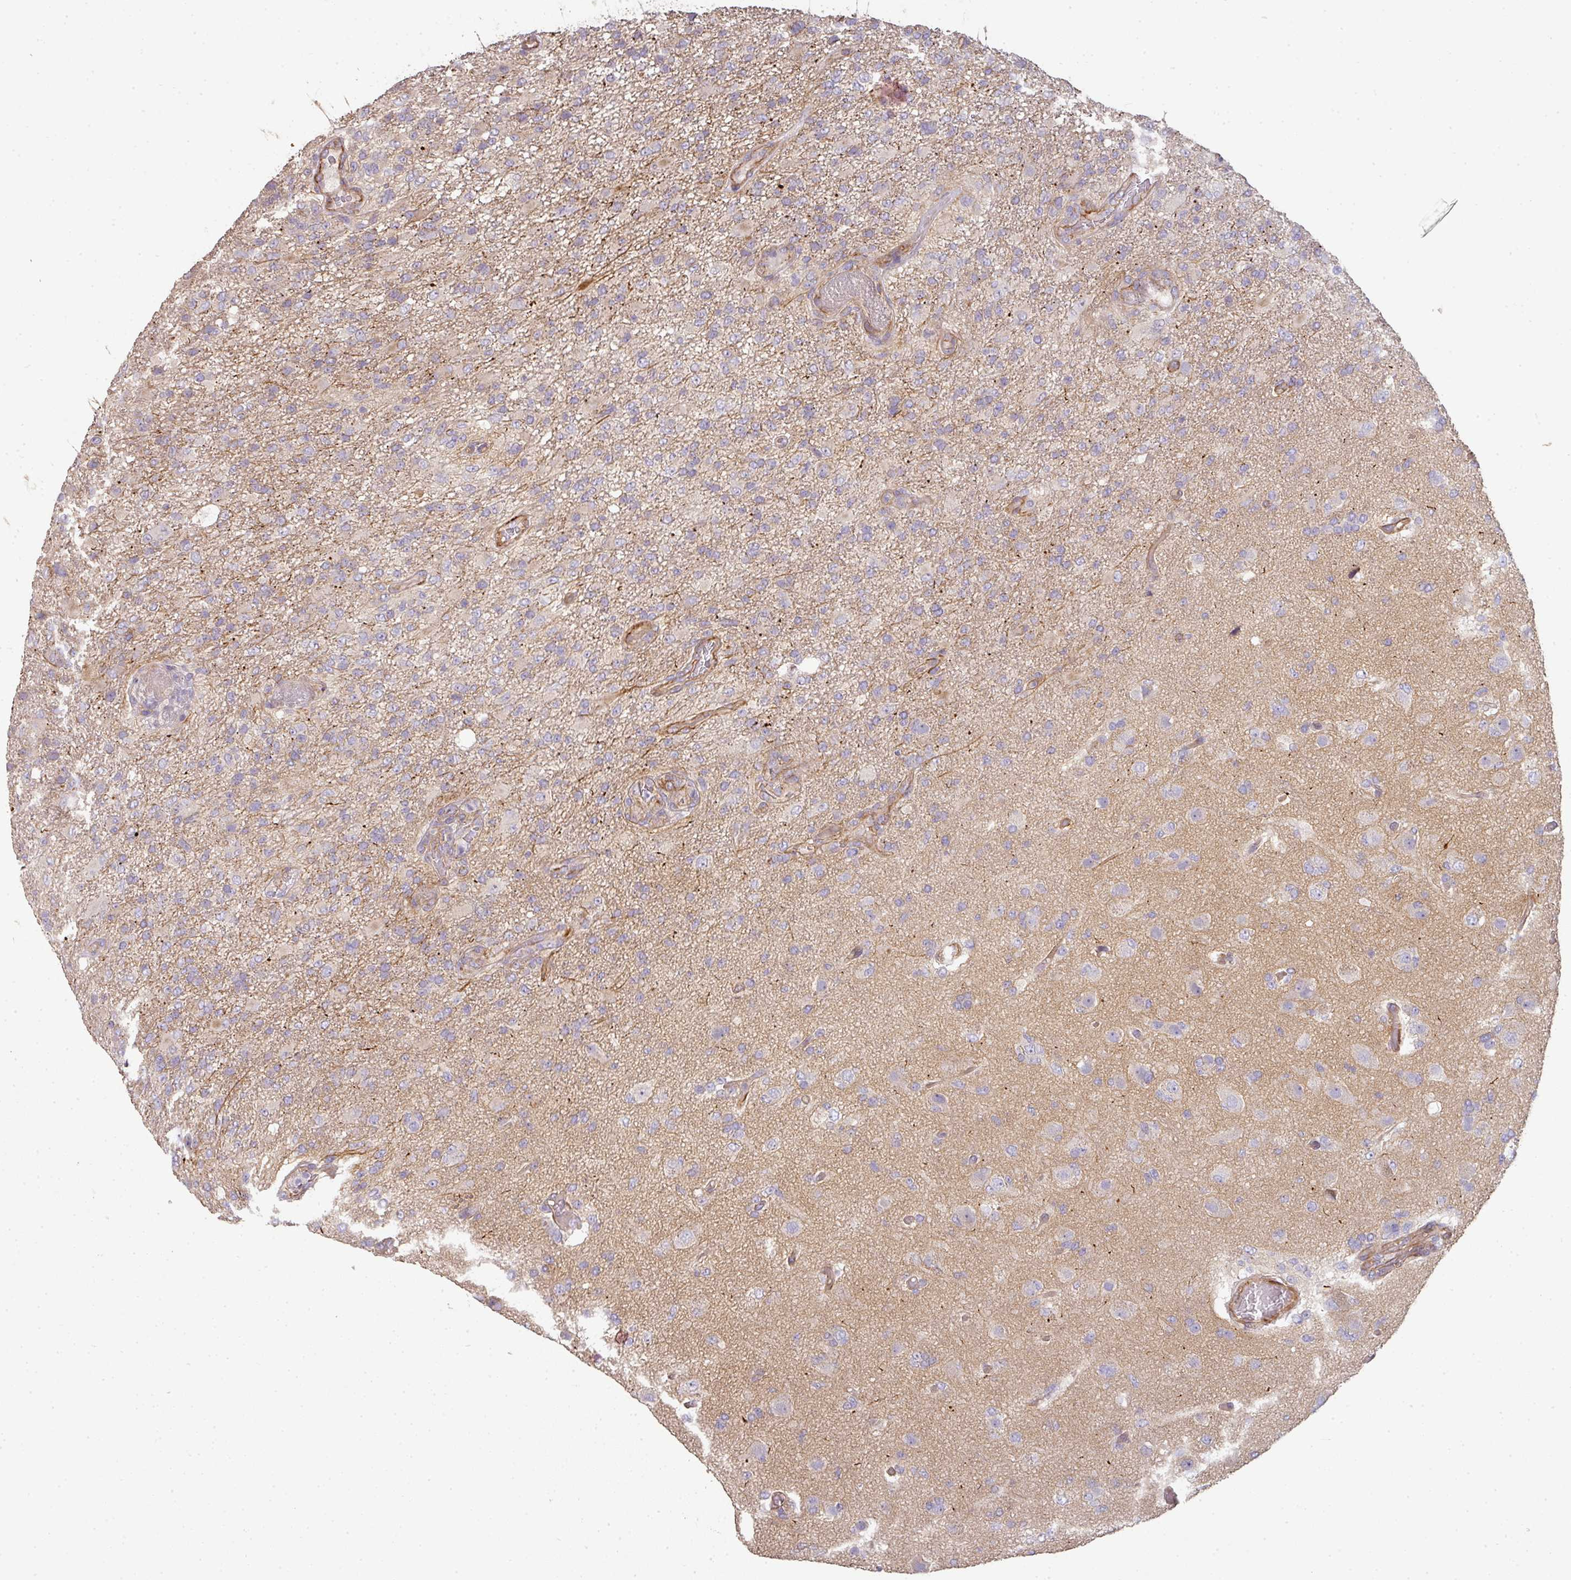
{"staining": {"intensity": "negative", "quantity": "none", "location": "none"}, "tissue": "glioma", "cell_type": "Tumor cells", "image_type": "cancer", "snomed": [{"axis": "morphology", "description": "Glioma, malignant, High grade"}, {"axis": "topography", "description": "Brain"}], "caption": "A micrograph of glioma stained for a protein shows no brown staining in tumor cells.", "gene": "PCDH1", "patient": {"sex": "female", "age": 74}}